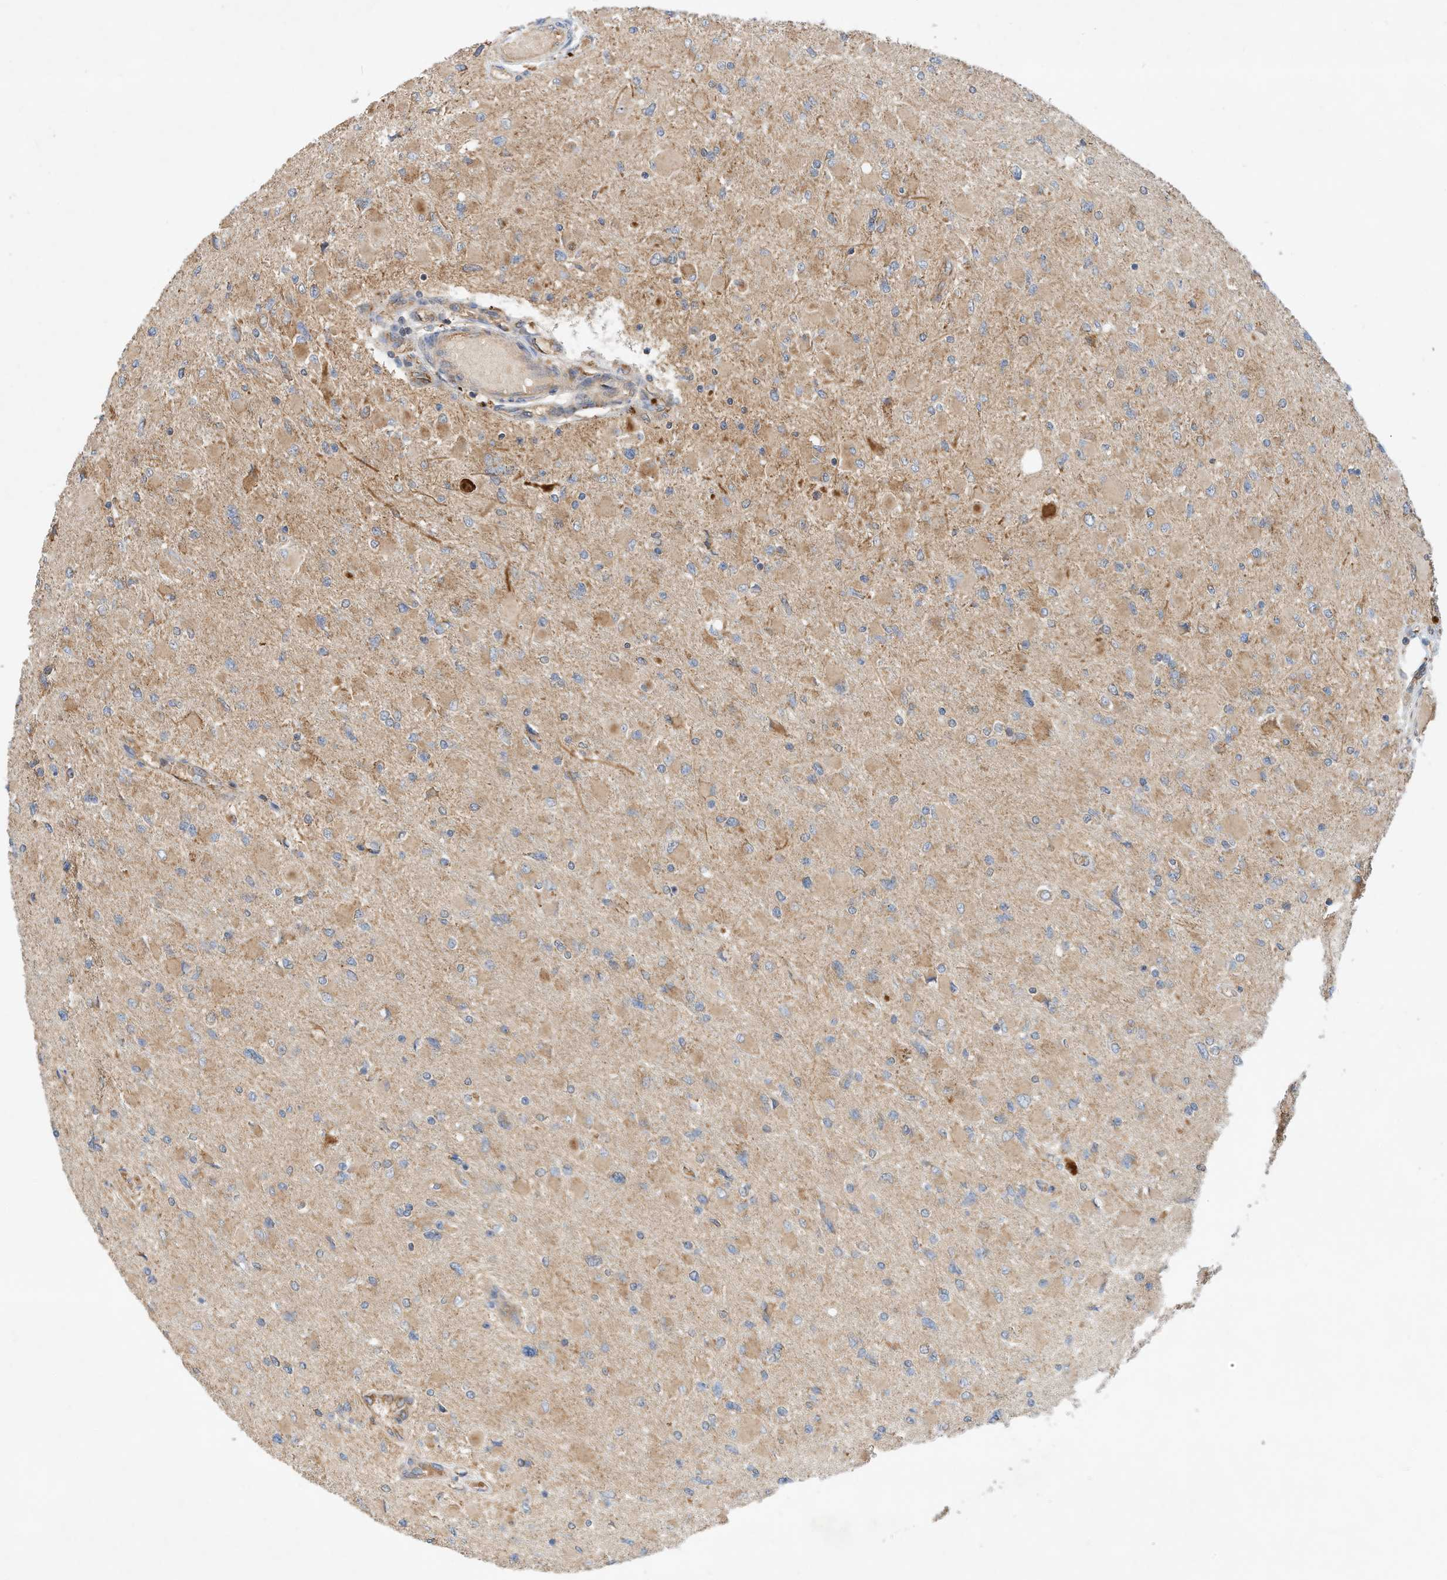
{"staining": {"intensity": "moderate", "quantity": "25%-75%", "location": "cytoplasmic/membranous"}, "tissue": "glioma", "cell_type": "Tumor cells", "image_type": "cancer", "snomed": [{"axis": "morphology", "description": "Glioma, malignant, High grade"}, {"axis": "topography", "description": "Cerebral cortex"}], "caption": "Brown immunohistochemical staining in malignant glioma (high-grade) demonstrates moderate cytoplasmic/membranous positivity in approximately 25%-75% of tumor cells.", "gene": "CPAMD8", "patient": {"sex": "female", "age": 36}}